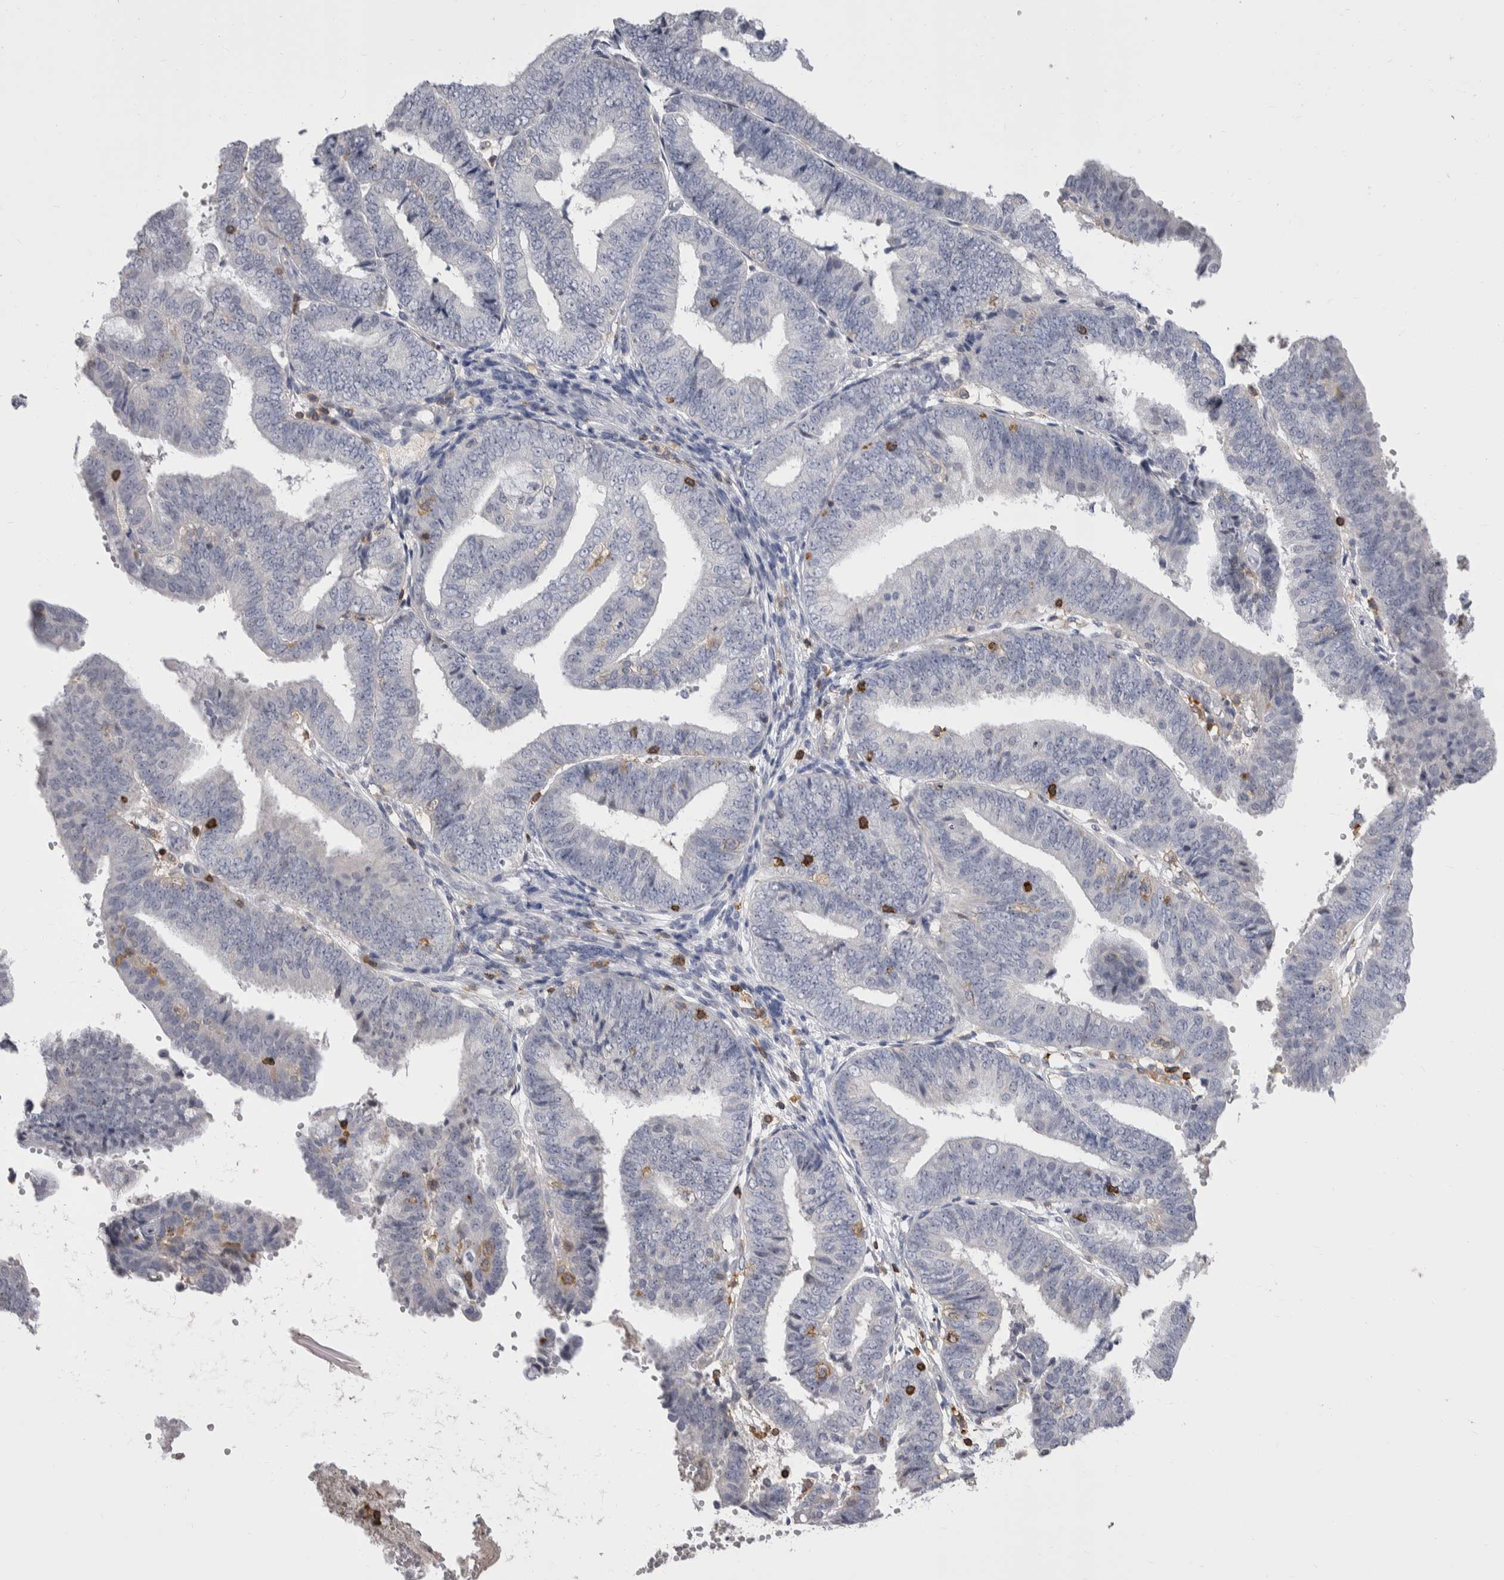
{"staining": {"intensity": "negative", "quantity": "none", "location": "none"}, "tissue": "endometrial cancer", "cell_type": "Tumor cells", "image_type": "cancer", "snomed": [{"axis": "morphology", "description": "Adenocarcinoma, NOS"}, {"axis": "topography", "description": "Endometrium"}], "caption": "Endometrial adenocarcinoma was stained to show a protein in brown. There is no significant expression in tumor cells. Brightfield microscopy of IHC stained with DAB (brown) and hematoxylin (blue), captured at high magnification.", "gene": "CEP295NL", "patient": {"sex": "female", "age": 63}}